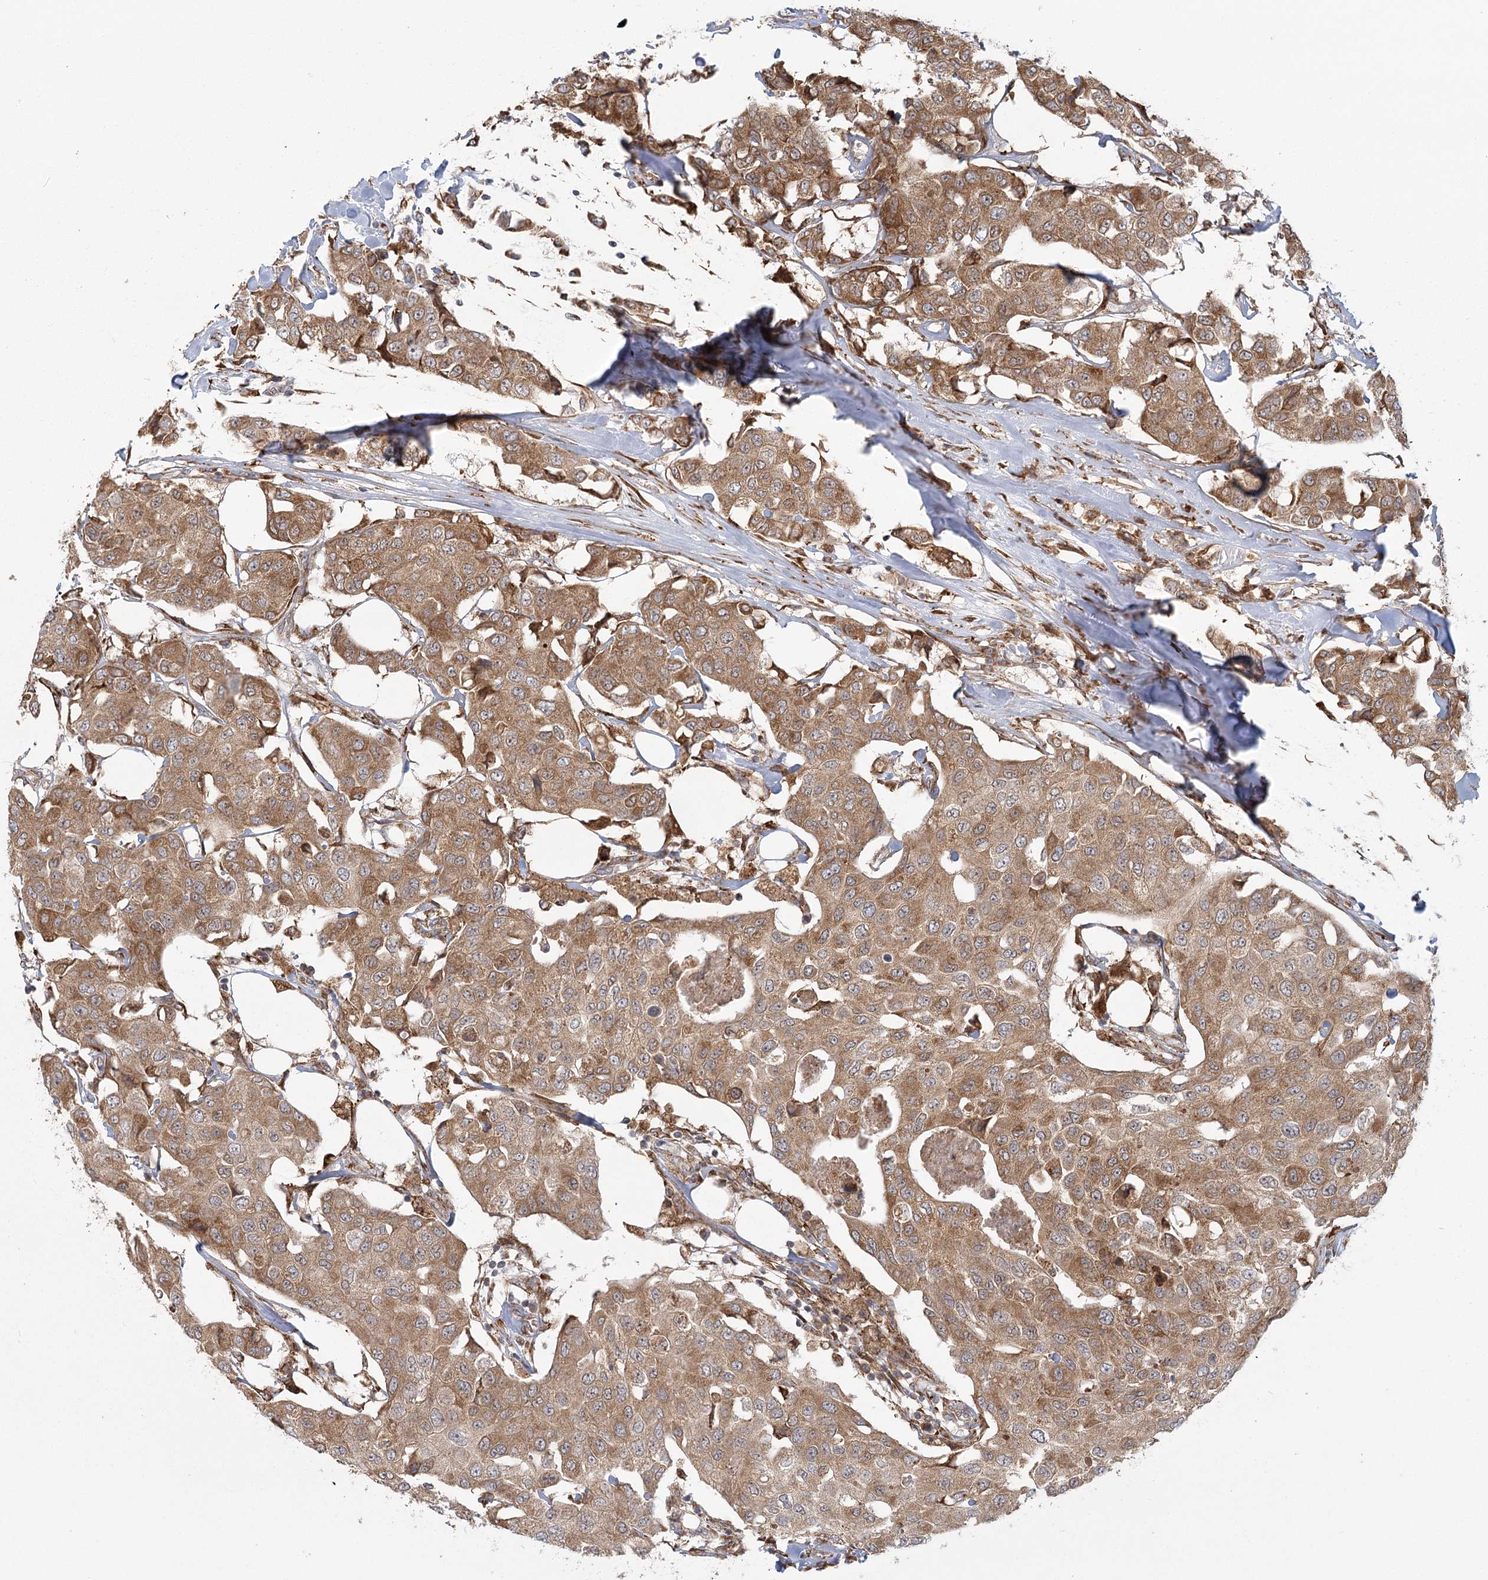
{"staining": {"intensity": "moderate", "quantity": ">75%", "location": "cytoplasmic/membranous"}, "tissue": "breast cancer", "cell_type": "Tumor cells", "image_type": "cancer", "snomed": [{"axis": "morphology", "description": "Duct carcinoma"}, {"axis": "topography", "description": "Breast"}], "caption": "High-power microscopy captured an IHC micrograph of breast invasive ductal carcinoma, revealing moderate cytoplasmic/membranous expression in about >75% of tumor cells.", "gene": "LACTB", "patient": {"sex": "female", "age": 80}}